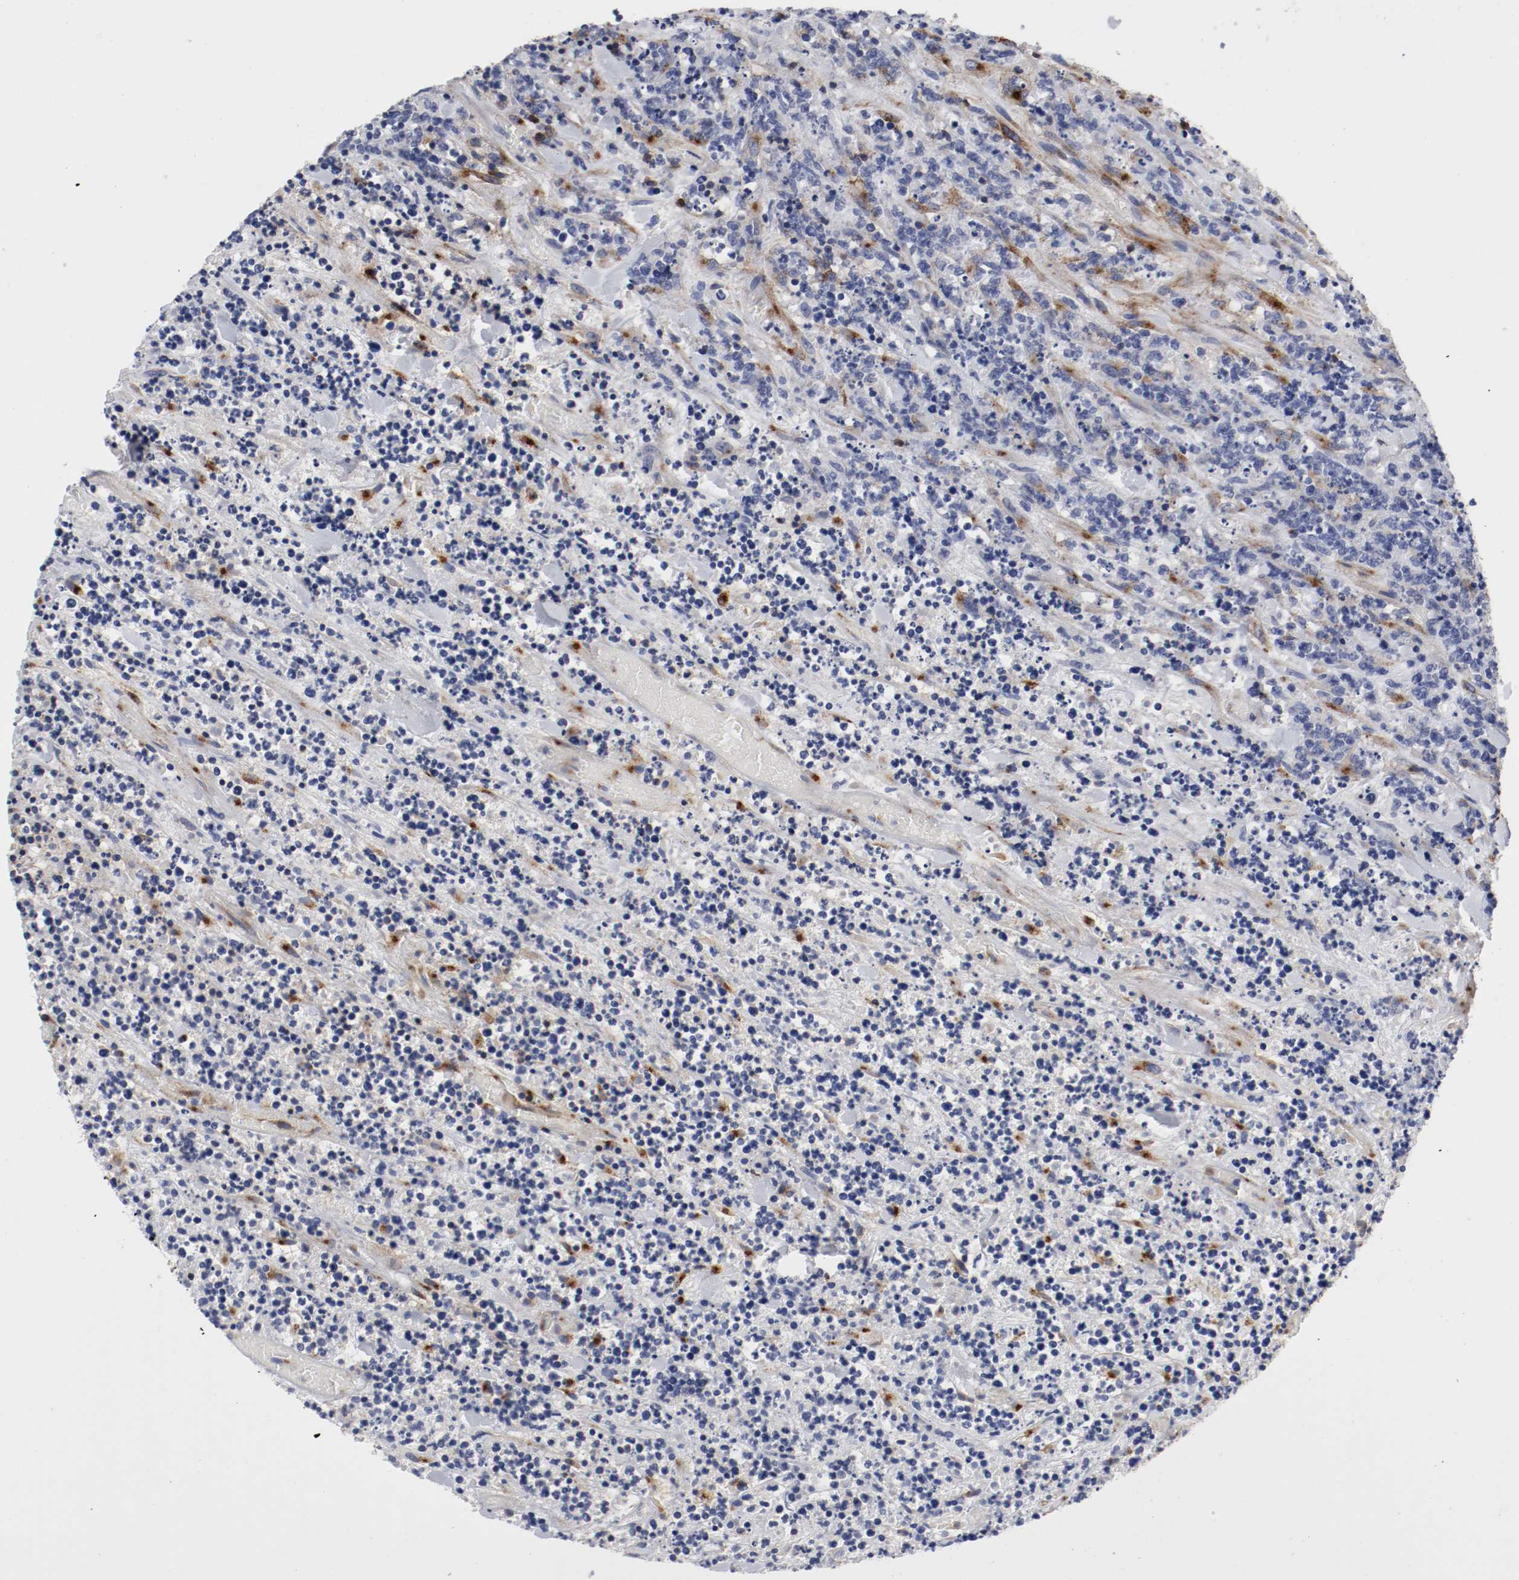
{"staining": {"intensity": "negative", "quantity": "none", "location": "none"}, "tissue": "lymphoma", "cell_type": "Tumor cells", "image_type": "cancer", "snomed": [{"axis": "morphology", "description": "Malignant lymphoma, non-Hodgkin's type, High grade"}, {"axis": "topography", "description": "Soft tissue"}], "caption": "Immunohistochemistry (IHC) of human lymphoma shows no staining in tumor cells.", "gene": "IFITM1", "patient": {"sex": "male", "age": 18}}